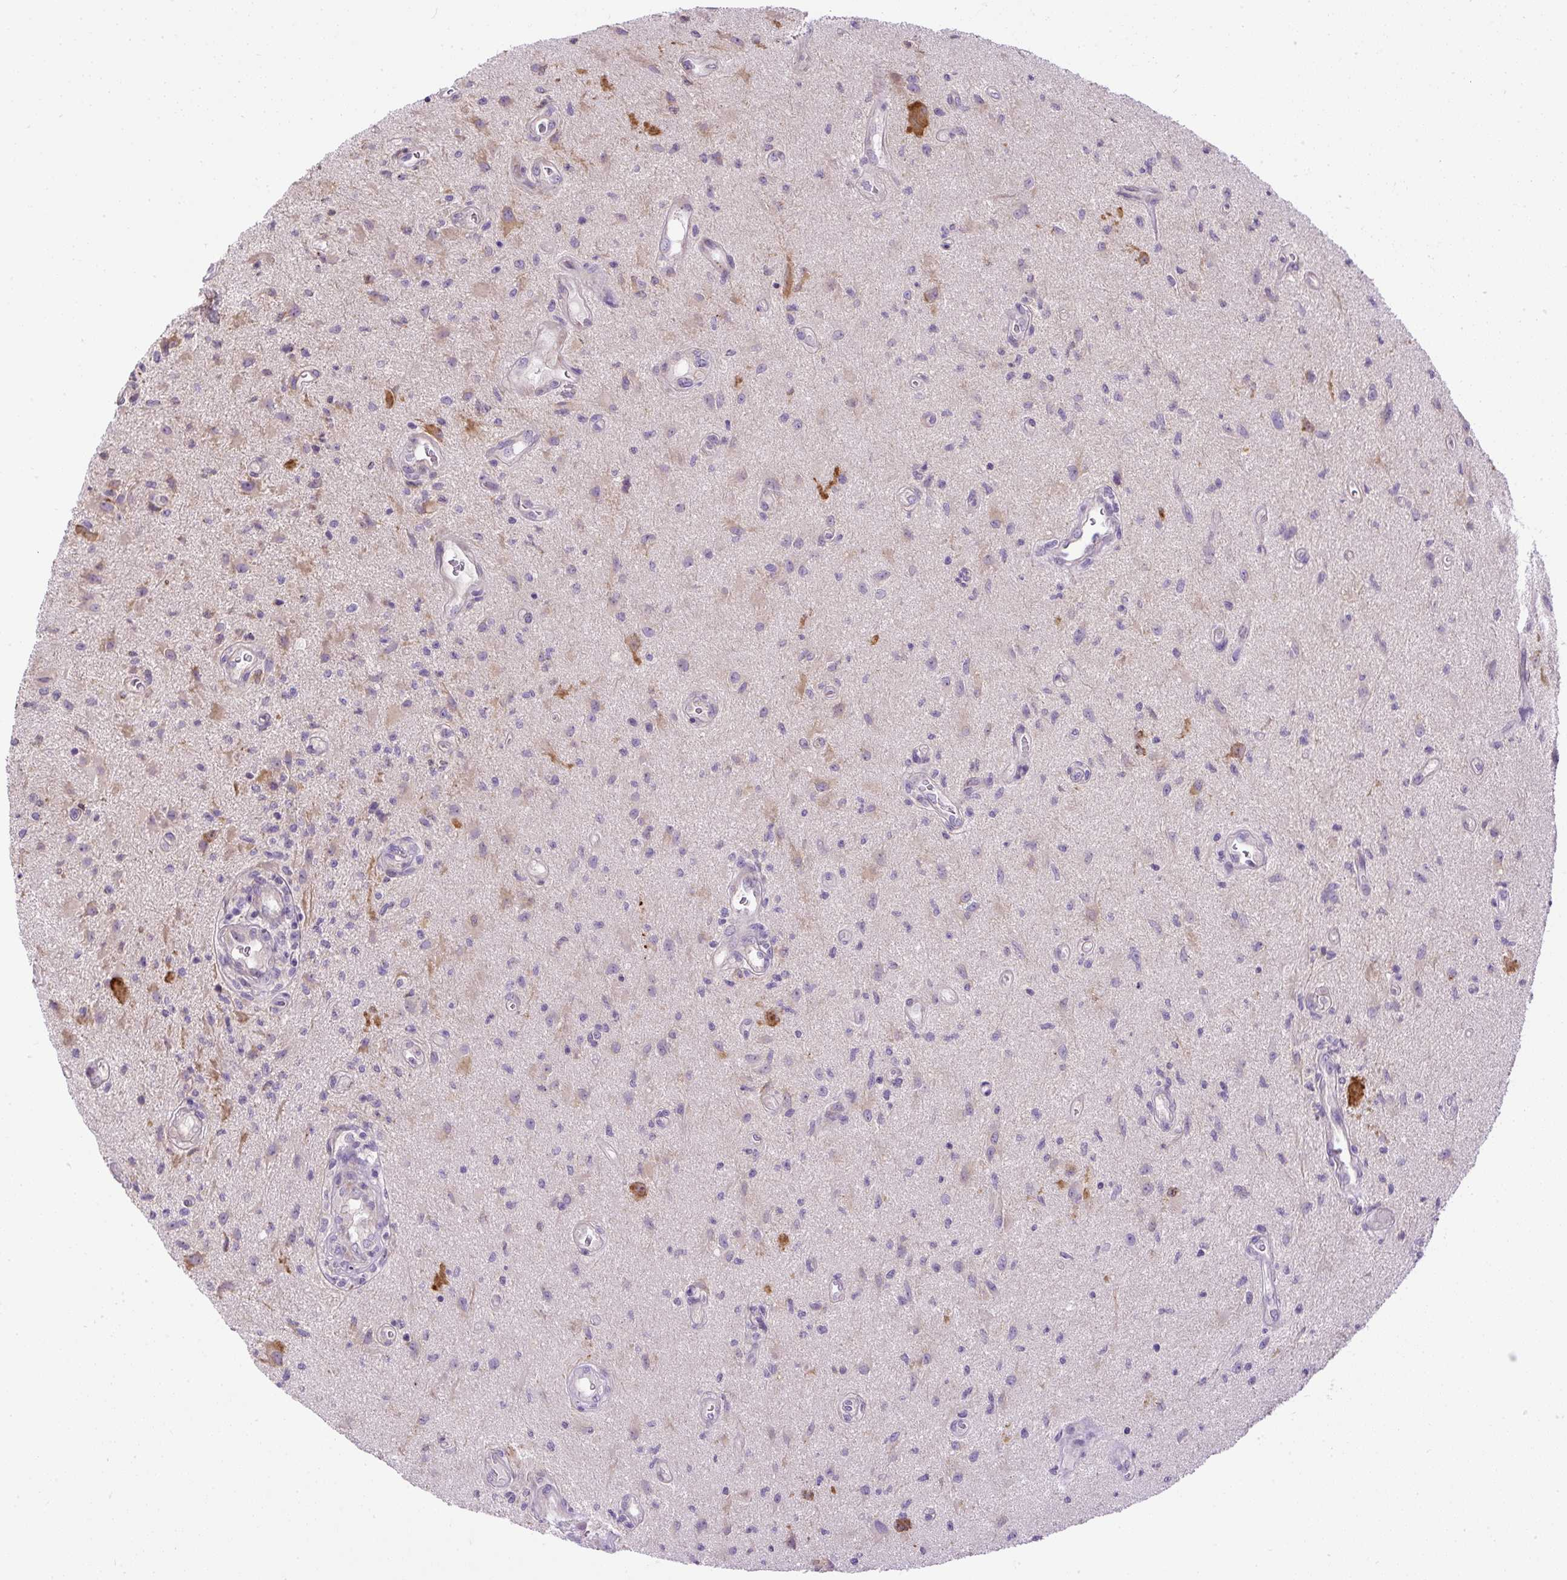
{"staining": {"intensity": "negative", "quantity": "none", "location": "none"}, "tissue": "glioma", "cell_type": "Tumor cells", "image_type": "cancer", "snomed": [{"axis": "morphology", "description": "Glioma, malignant, High grade"}, {"axis": "topography", "description": "Brain"}], "caption": "Malignant high-grade glioma stained for a protein using immunohistochemistry (IHC) displays no expression tumor cells.", "gene": "CFAP47", "patient": {"sex": "male", "age": 67}}